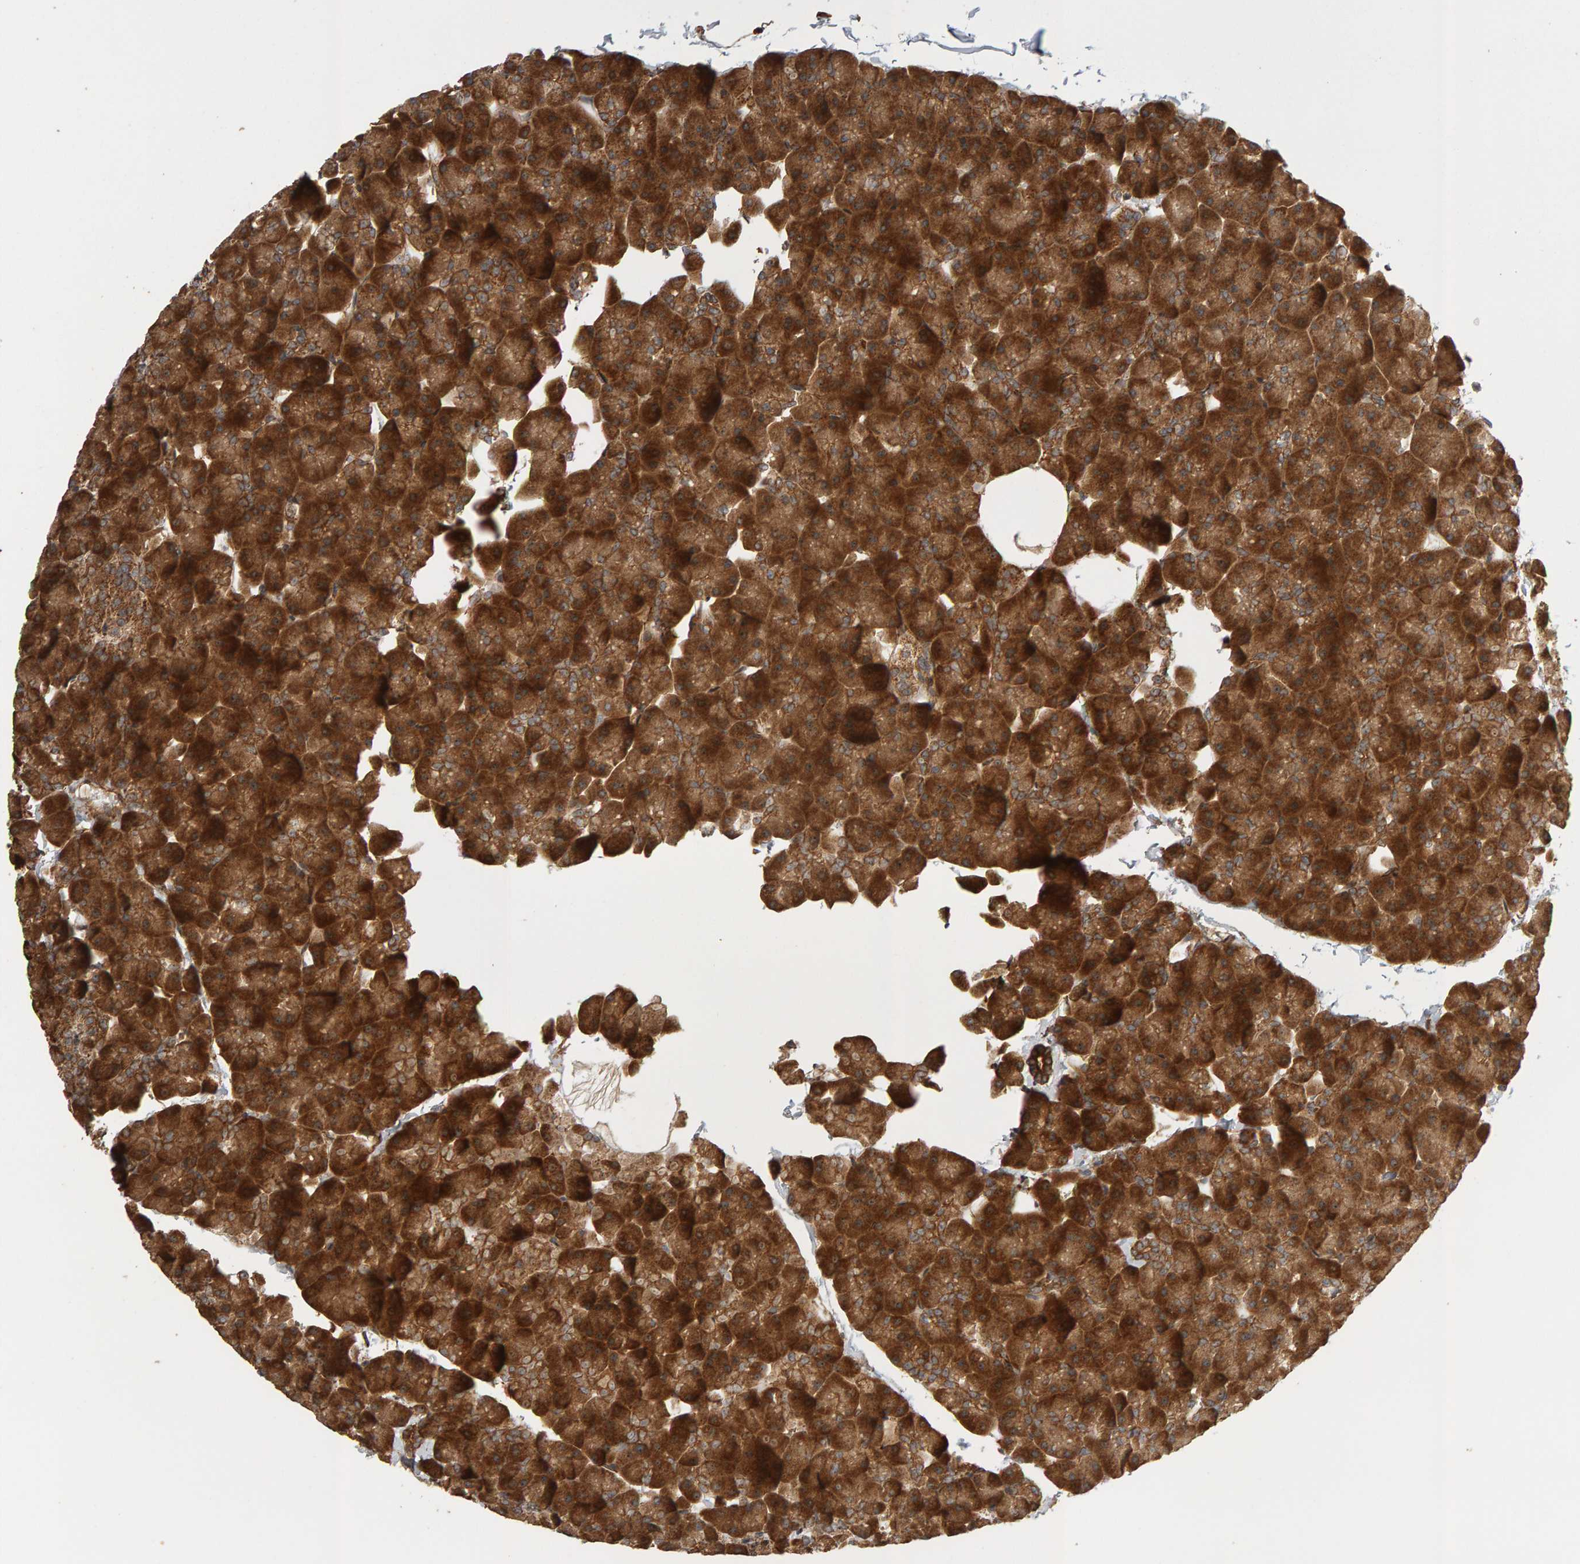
{"staining": {"intensity": "strong", "quantity": ">75%", "location": "cytoplasmic/membranous"}, "tissue": "pancreas", "cell_type": "Exocrine glandular cells", "image_type": "normal", "snomed": [{"axis": "morphology", "description": "Normal tissue, NOS"}, {"axis": "topography", "description": "Pancreas"}], "caption": "Benign pancreas reveals strong cytoplasmic/membranous positivity in approximately >75% of exocrine glandular cells.", "gene": "ZFAND1", "patient": {"sex": "male", "age": 35}}